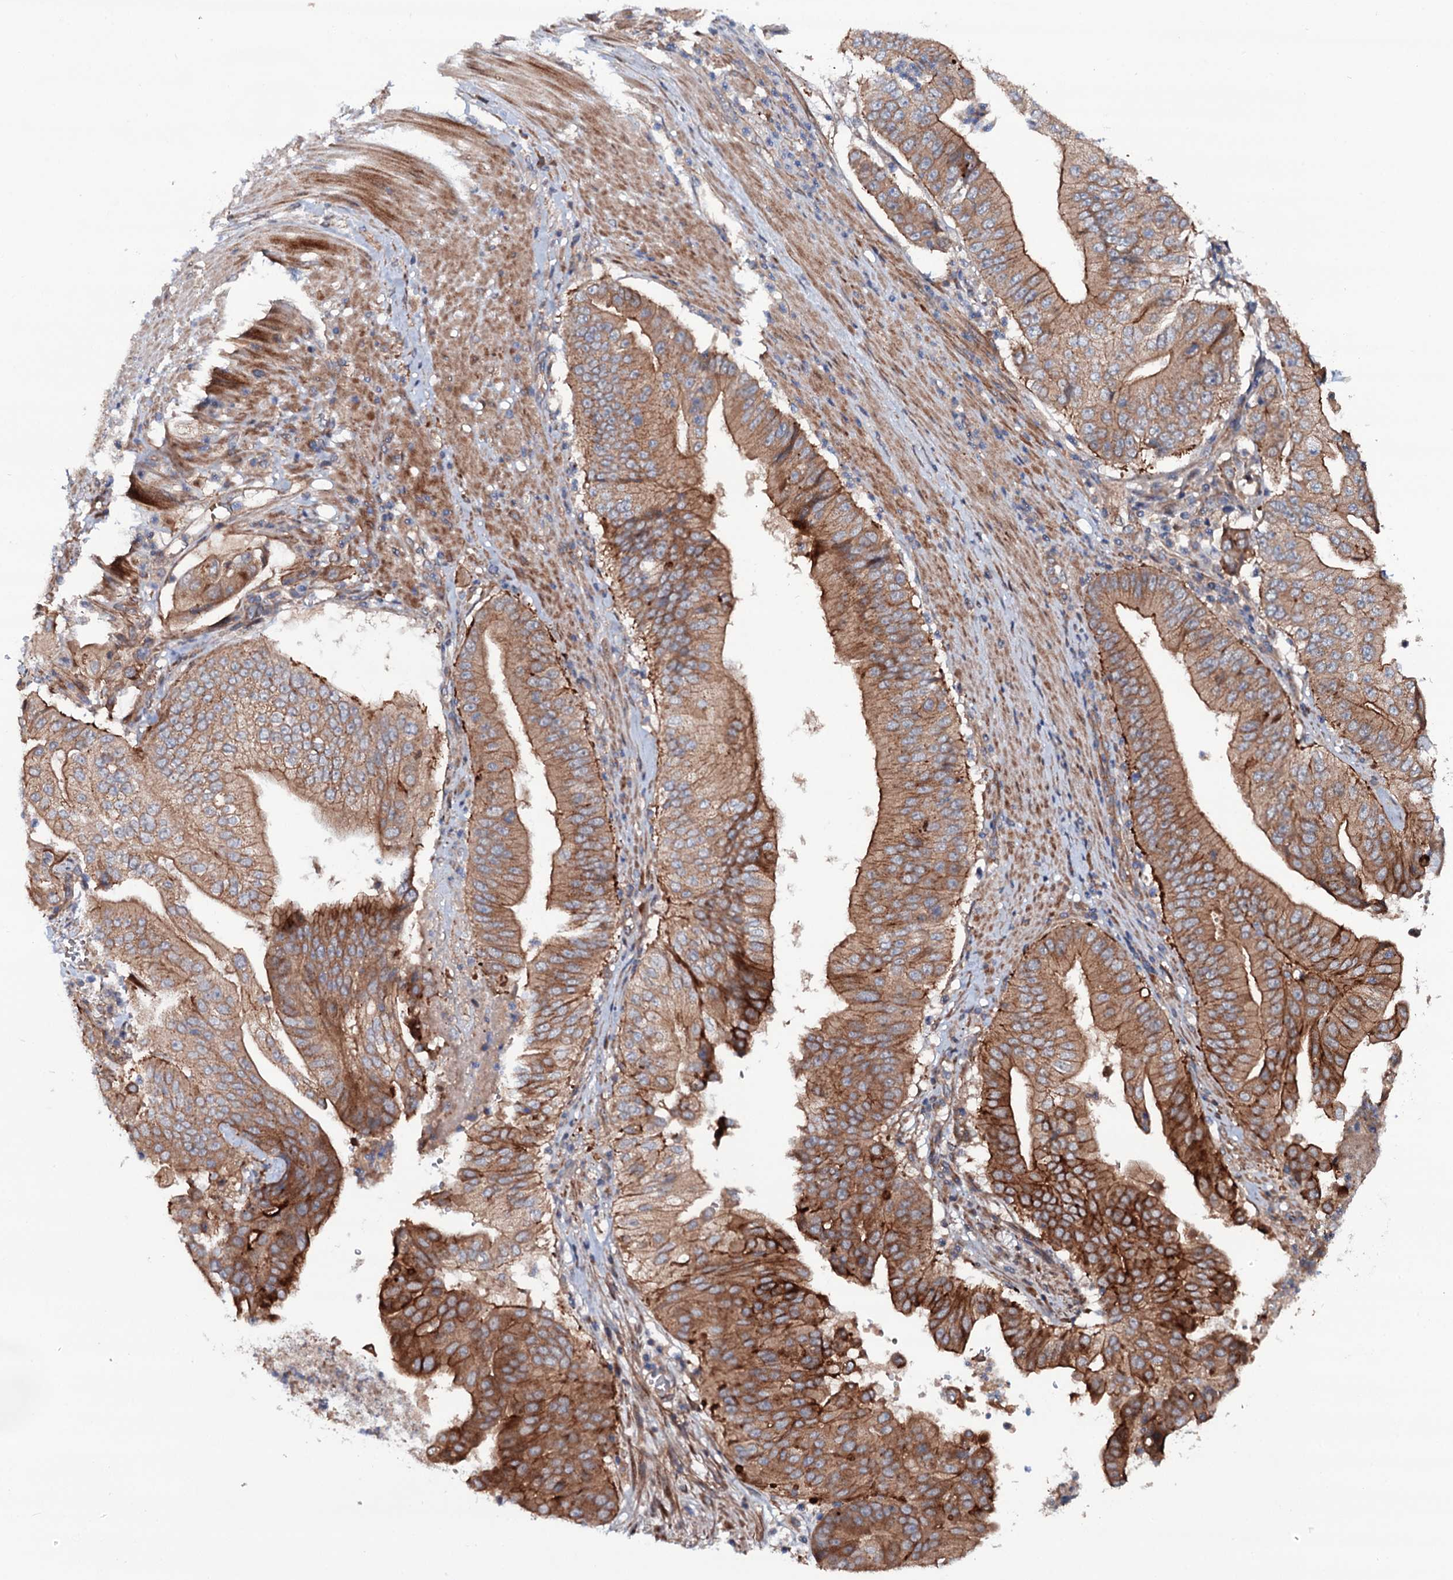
{"staining": {"intensity": "strong", "quantity": "25%-75%", "location": "cytoplasmic/membranous"}, "tissue": "pancreatic cancer", "cell_type": "Tumor cells", "image_type": "cancer", "snomed": [{"axis": "morphology", "description": "Adenocarcinoma, NOS"}, {"axis": "topography", "description": "Pancreas"}], "caption": "Immunohistochemical staining of human pancreatic cancer reveals high levels of strong cytoplasmic/membranous expression in approximately 25%-75% of tumor cells.", "gene": "ADGRG4", "patient": {"sex": "female", "age": 77}}